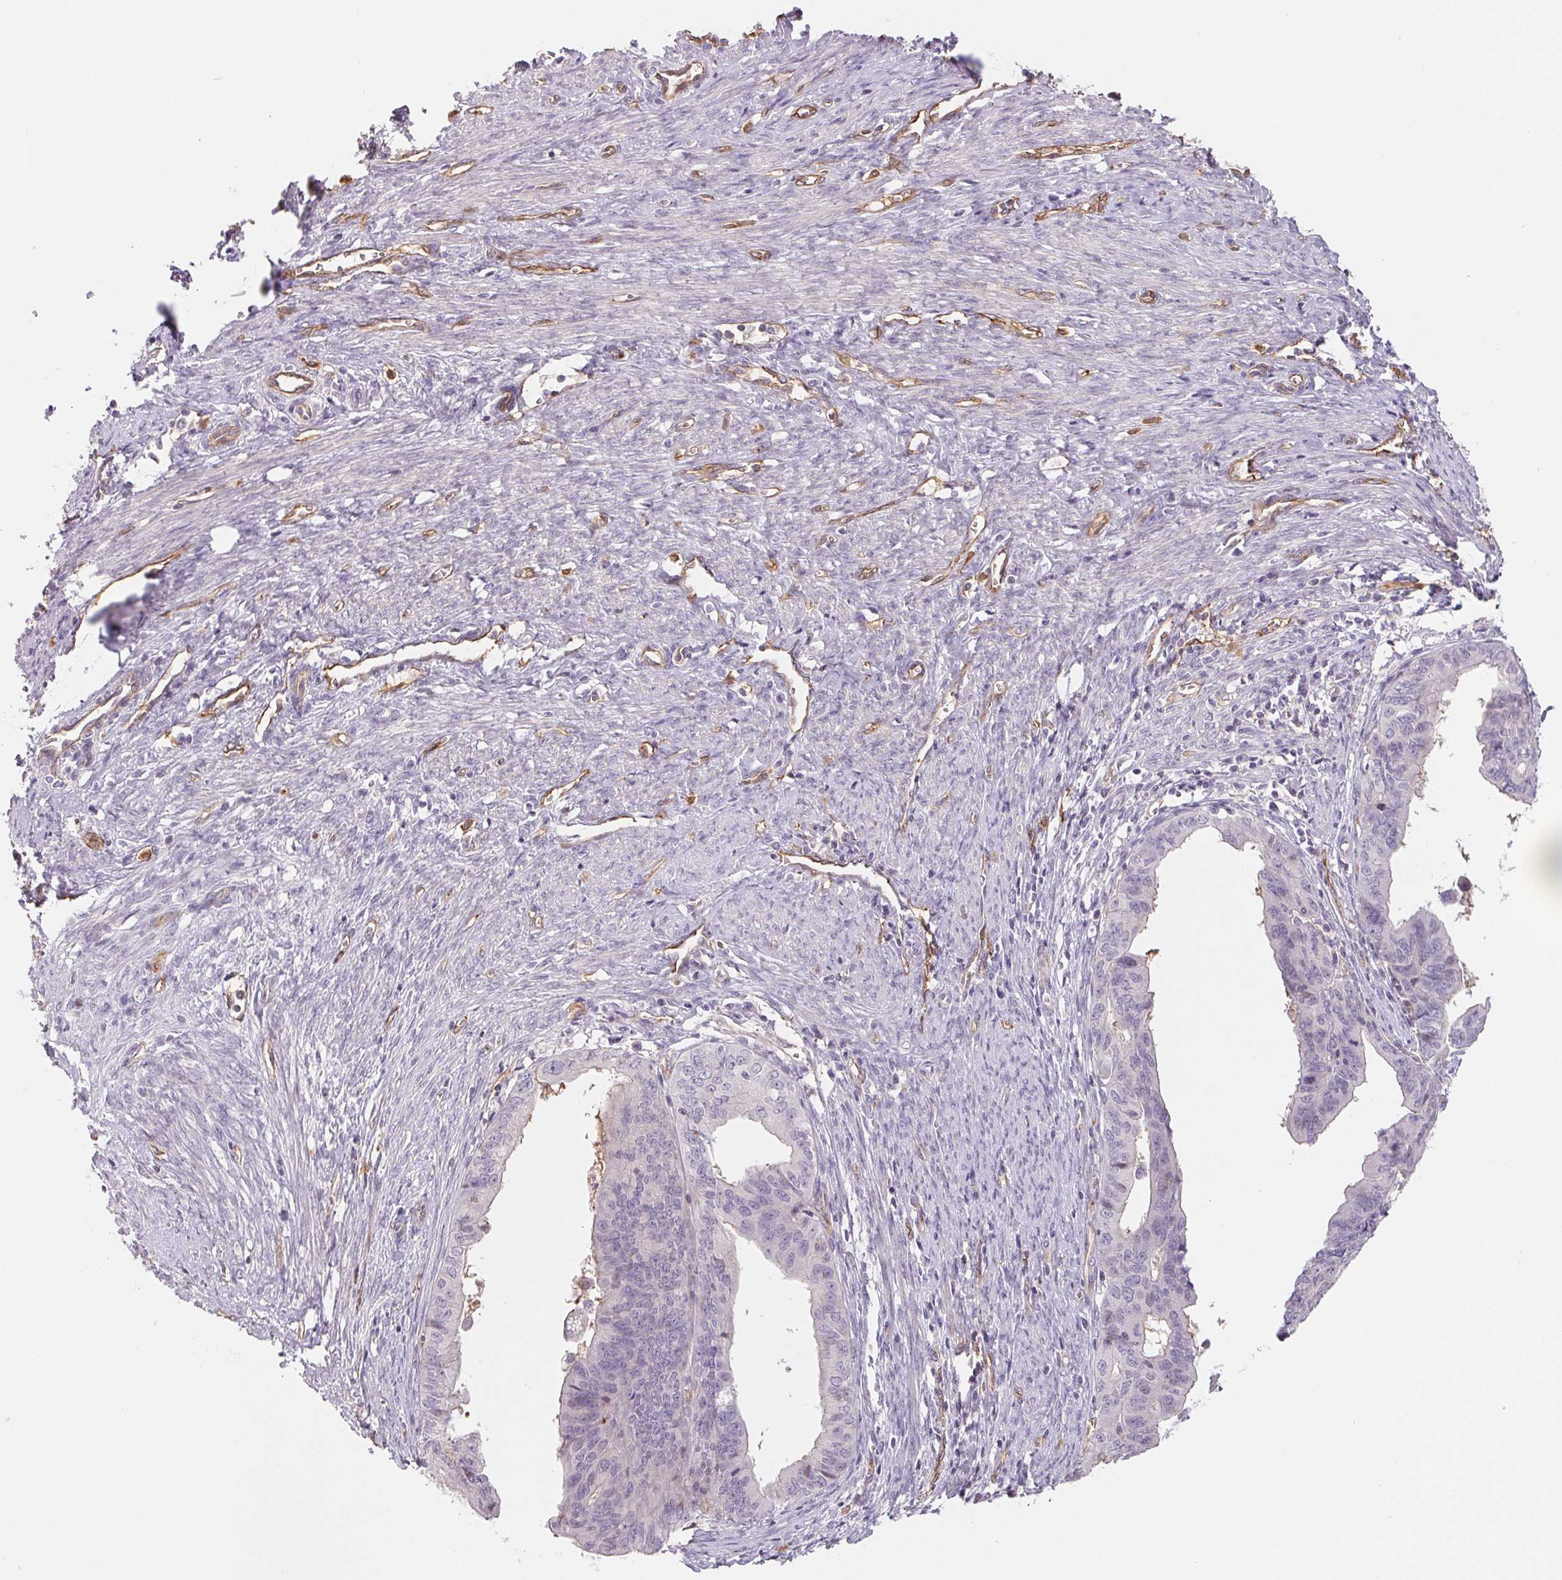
{"staining": {"intensity": "negative", "quantity": "none", "location": "none"}, "tissue": "endometrial cancer", "cell_type": "Tumor cells", "image_type": "cancer", "snomed": [{"axis": "morphology", "description": "Adenocarcinoma, NOS"}, {"axis": "topography", "description": "Endometrium"}], "caption": "This photomicrograph is of endometrial cancer stained with IHC to label a protein in brown with the nuclei are counter-stained blue. There is no expression in tumor cells. The staining is performed using DAB brown chromogen with nuclei counter-stained in using hematoxylin.", "gene": "ANKRD13B", "patient": {"sex": "female", "age": 65}}